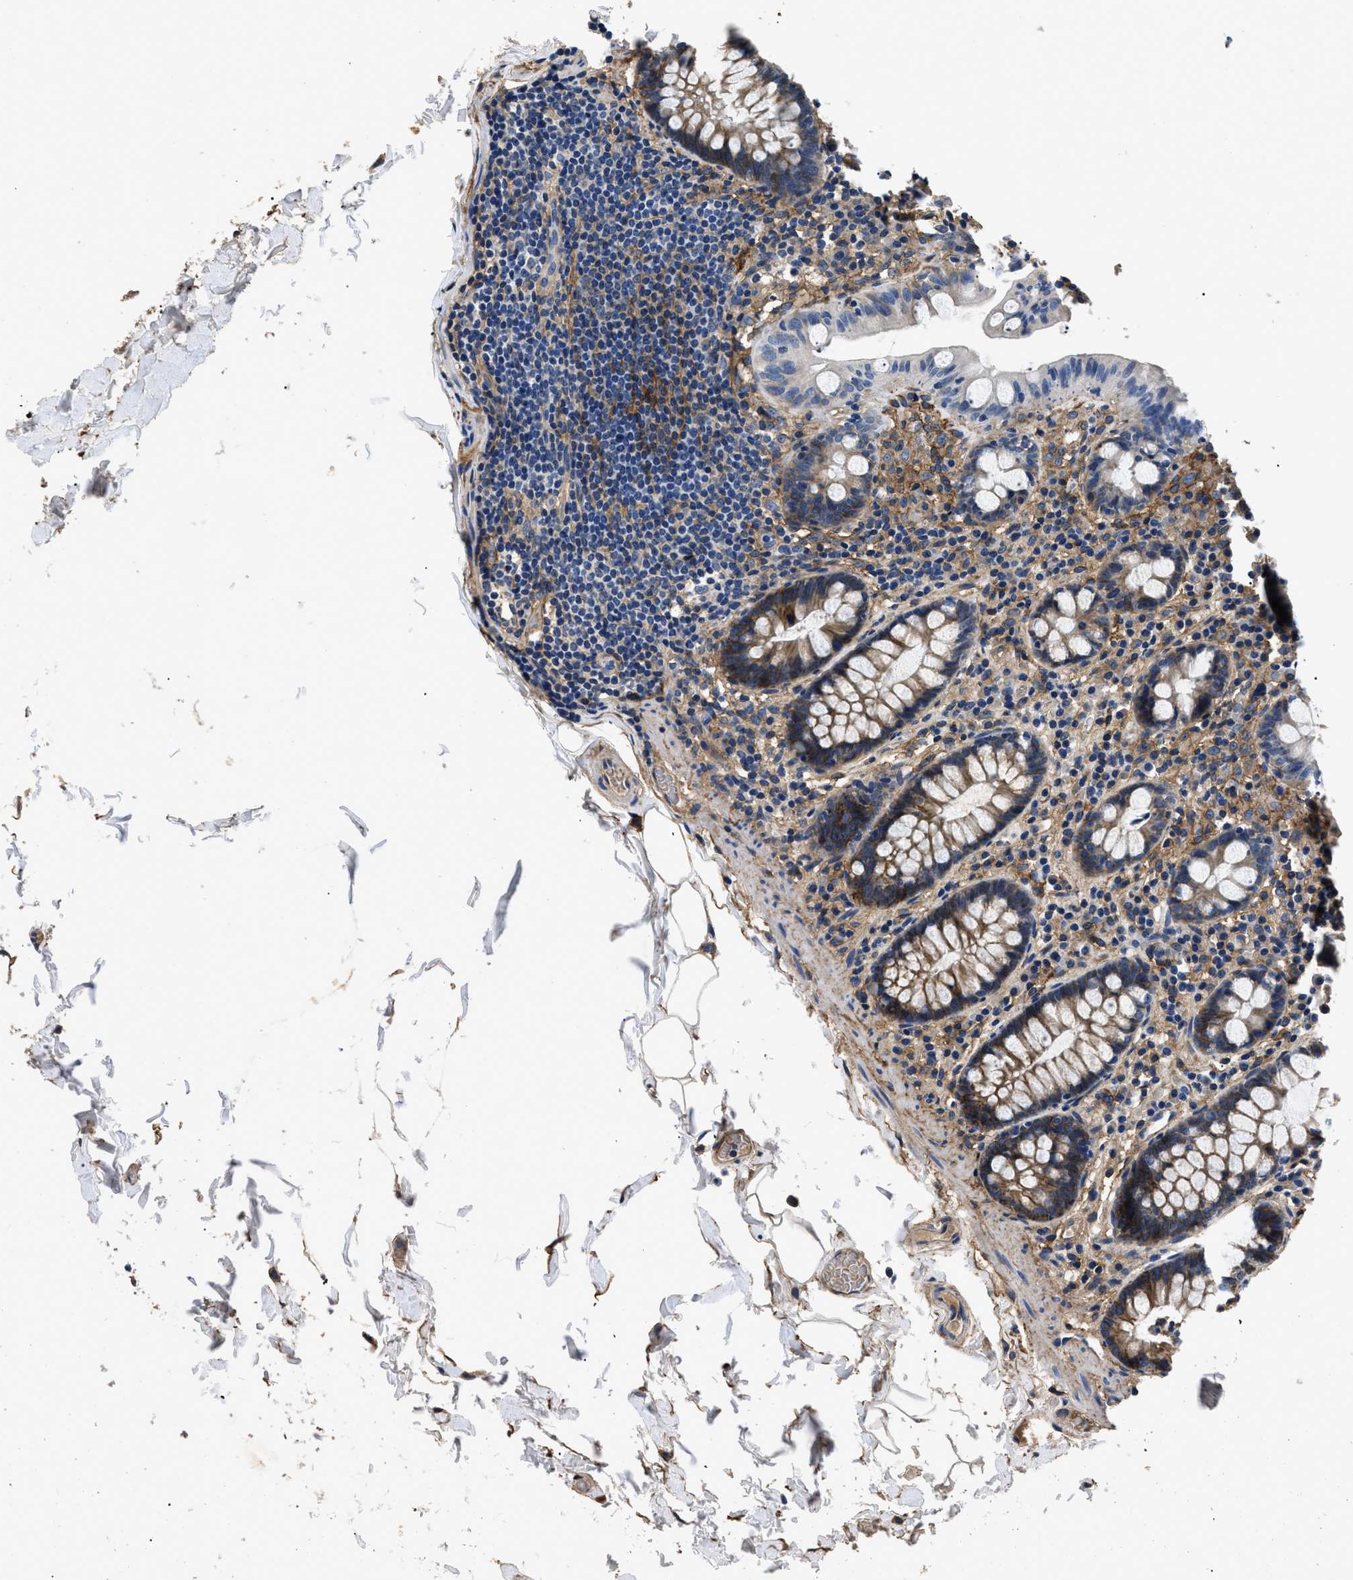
{"staining": {"intensity": "moderate", "quantity": ">75%", "location": "cytoplasmic/membranous"}, "tissue": "colon", "cell_type": "Endothelial cells", "image_type": "normal", "snomed": [{"axis": "morphology", "description": "Normal tissue, NOS"}, {"axis": "topography", "description": "Colon"}], "caption": "A high-resolution histopathology image shows IHC staining of normal colon, which reveals moderate cytoplasmic/membranous staining in about >75% of endothelial cells.", "gene": "CD276", "patient": {"sex": "female", "age": 80}}